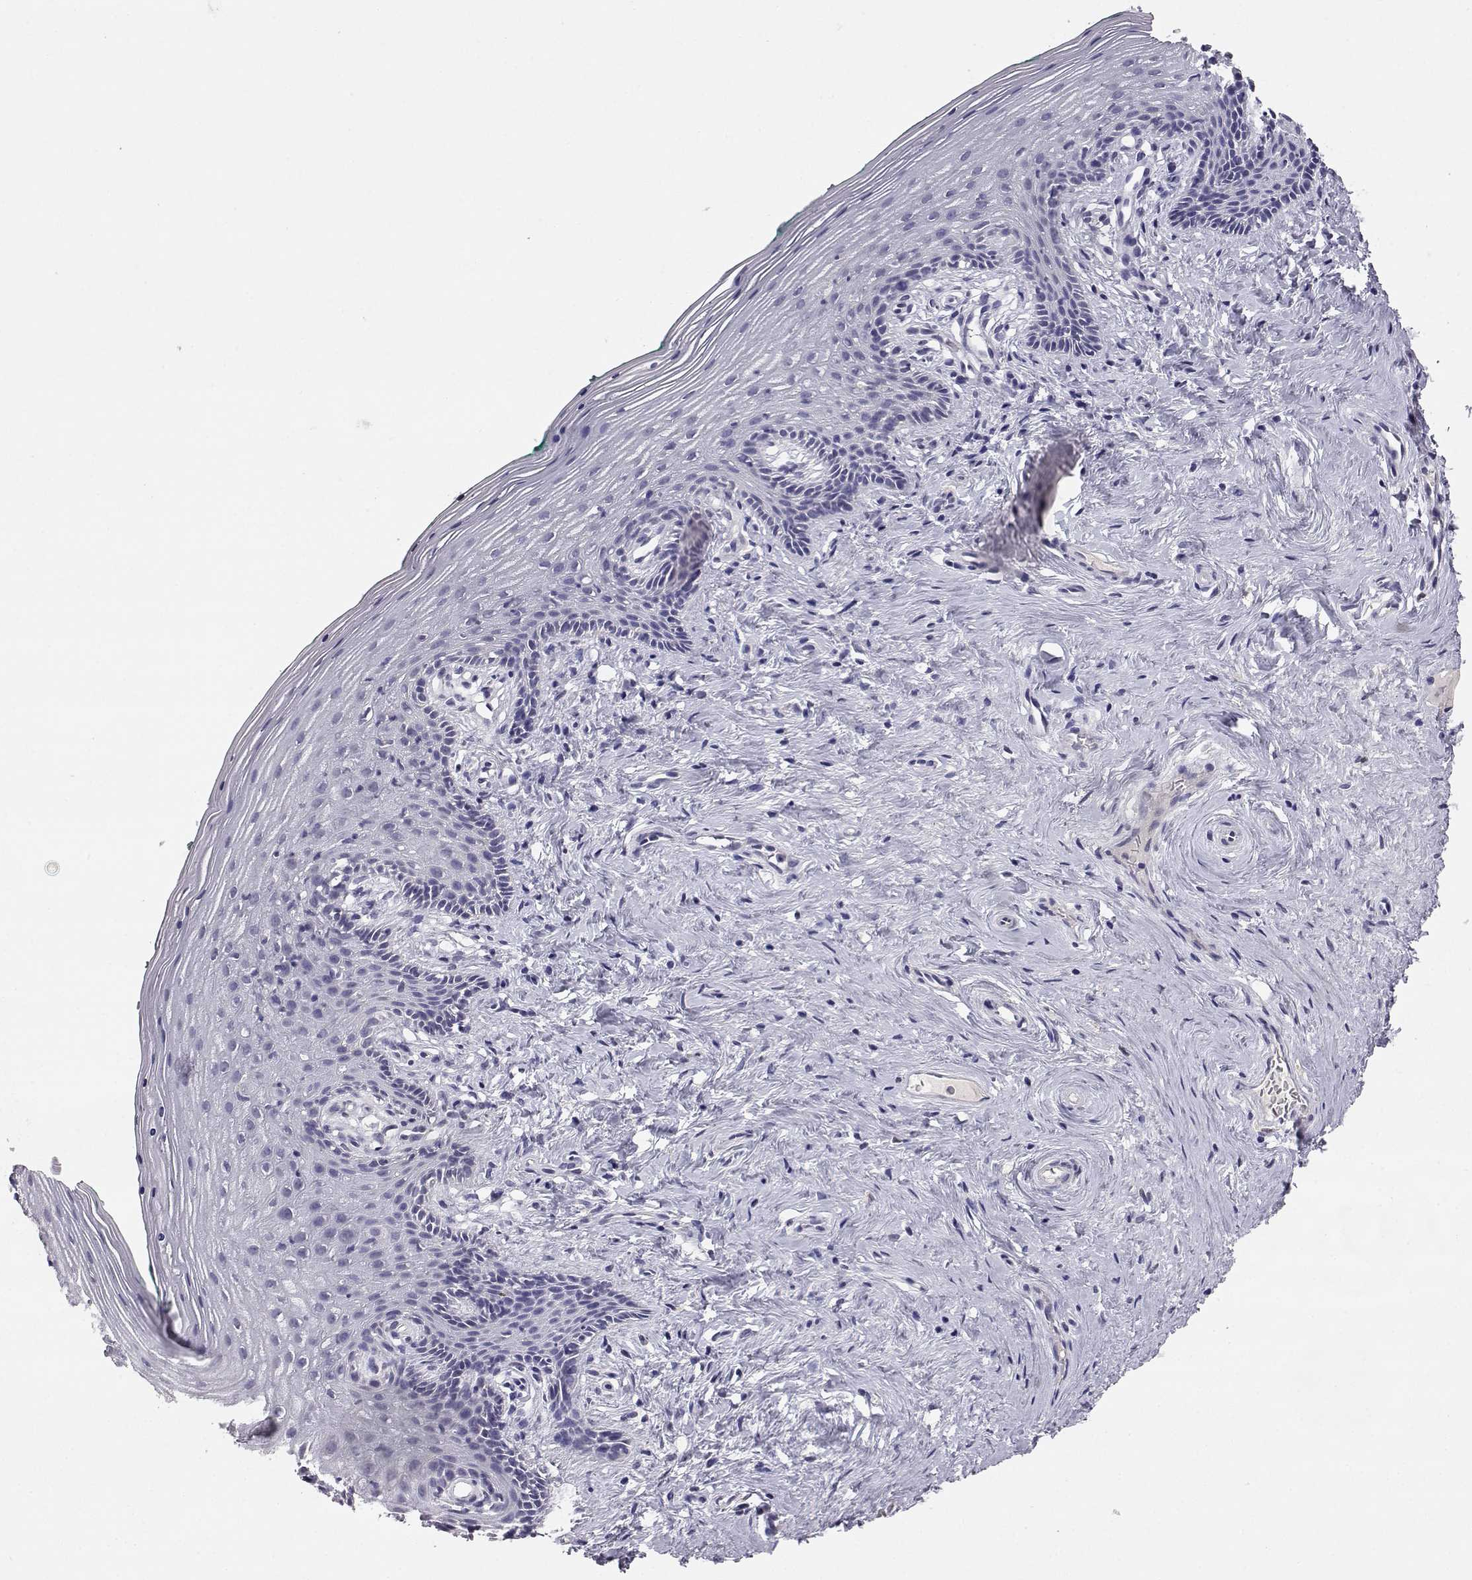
{"staining": {"intensity": "negative", "quantity": "none", "location": "none"}, "tissue": "vagina", "cell_type": "Squamous epithelial cells", "image_type": "normal", "snomed": [{"axis": "morphology", "description": "Normal tissue, NOS"}, {"axis": "topography", "description": "Vagina"}], "caption": "High power microscopy histopathology image of an immunohistochemistry (IHC) image of unremarkable vagina, revealing no significant positivity in squamous epithelial cells.", "gene": "AKR1B1", "patient": {"sex": "female", "age": 45}}